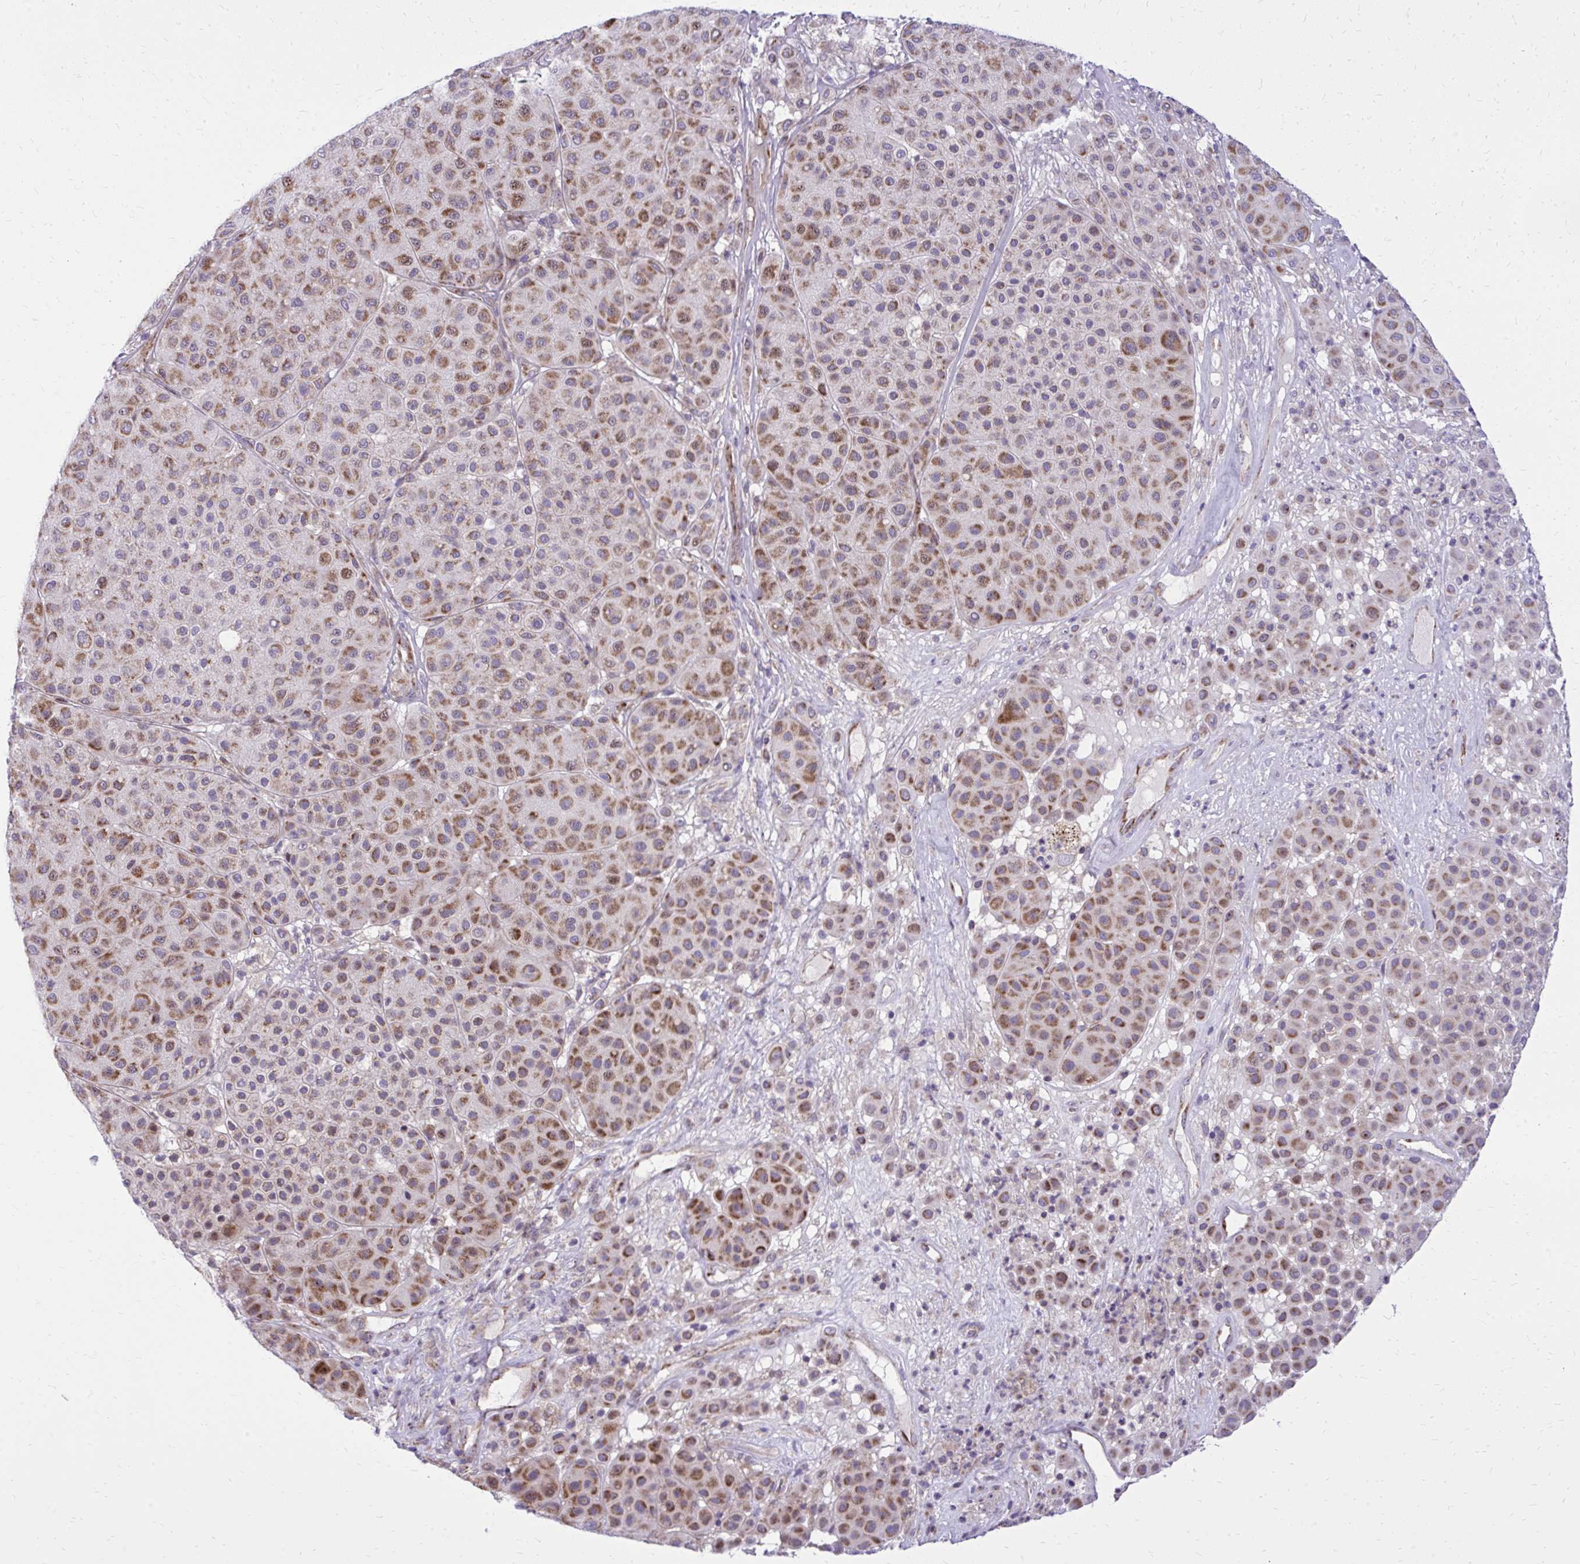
{"staining": {"intensity": "moderate", "quantity": ">75%", "location": "cytoplasmic/membranous"}, "tissue": "melanoma", "cell_type": "Tumor cells", "image_type": "cancer", "snomed": [{"axis": "morphology", "description": "Malignant melanoma, Metastatic site"}, {"axis": "topography", "description": "Smooth muscle"}], "caption": "This is an image of IHC staining of melanoma, which shows moderate positivity in the cytoplasmic/membranous of tumor cells.", "gene": "GPRIN3", "patient": {"sex": "male", "age": 41}}